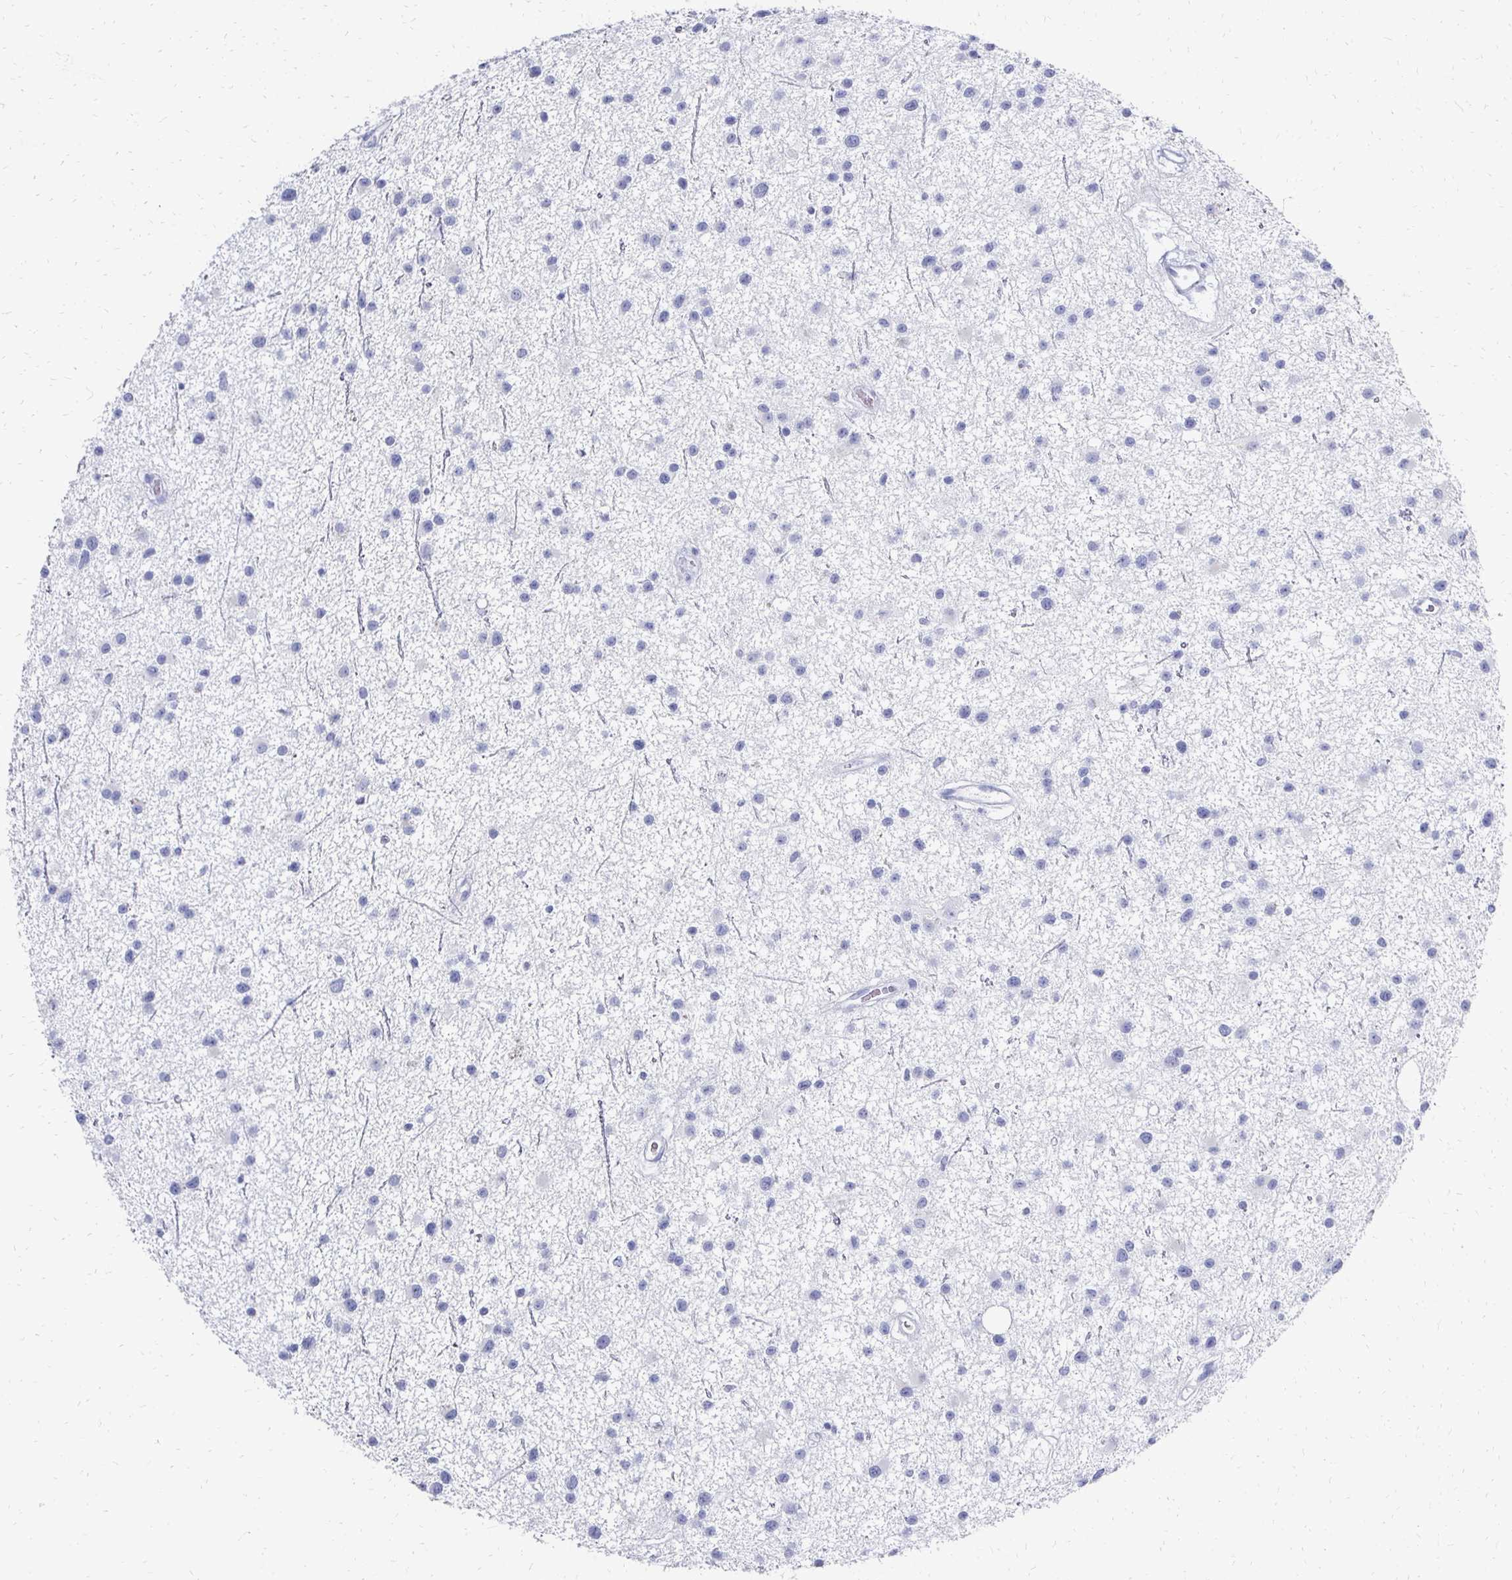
{"staining": {"intensity": "negative", "quantity": "none", "location": "none"}, "tissue": "glioma", "cell_type": "Tumor cells", "image_type": "cancer", "snomed": [{"axis": "morphology", "description": "Glioma, malignant, Low grade"}, {"axis": "topography", "description": "Brain"}], "caption": "This is a photomicrograph of IHC staining of glioma, which shows no expression in tumor cells.", "gene": "SYCP3", "patient": {"sex": "male", "age": 43}}